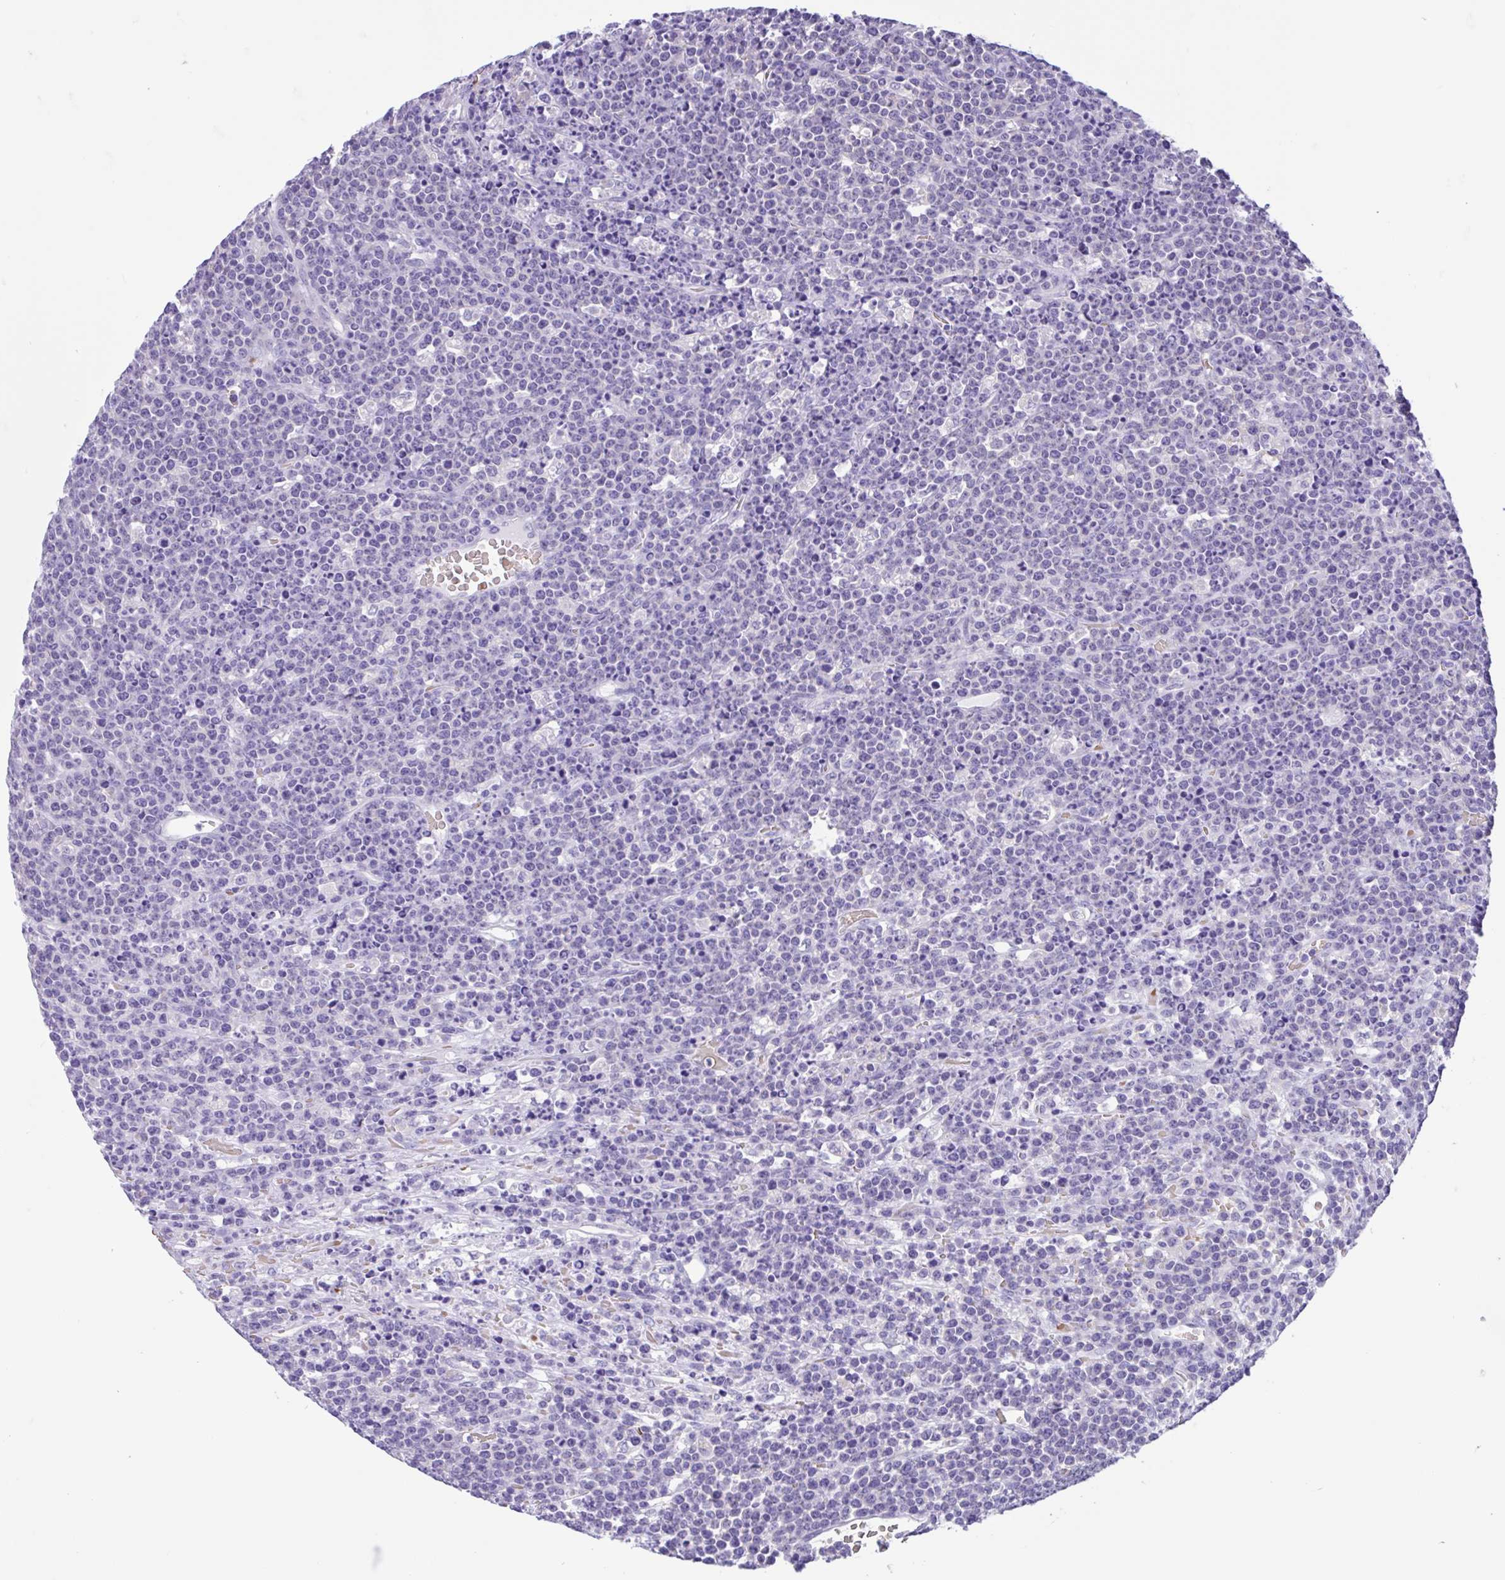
{"staining": {"intensity": "negative", "quantity": "none", "location": "none"}, "tissue": "lymphoma", "cell_type": "Tumor cells", "image_type": "cancer", "snomed": [{"axis": "morphology", "description": "Malignant lymphoma, non-Hodgkin's type, High grade"}, {"axis": "topography", "description": "Ovary"}], "caption": "Tumor cells are negative for protein expression in human lymphoma. Nuclei are stained in blue.", "gene": "TMEM79", "patient": {"sex": "female", "age": 56}}